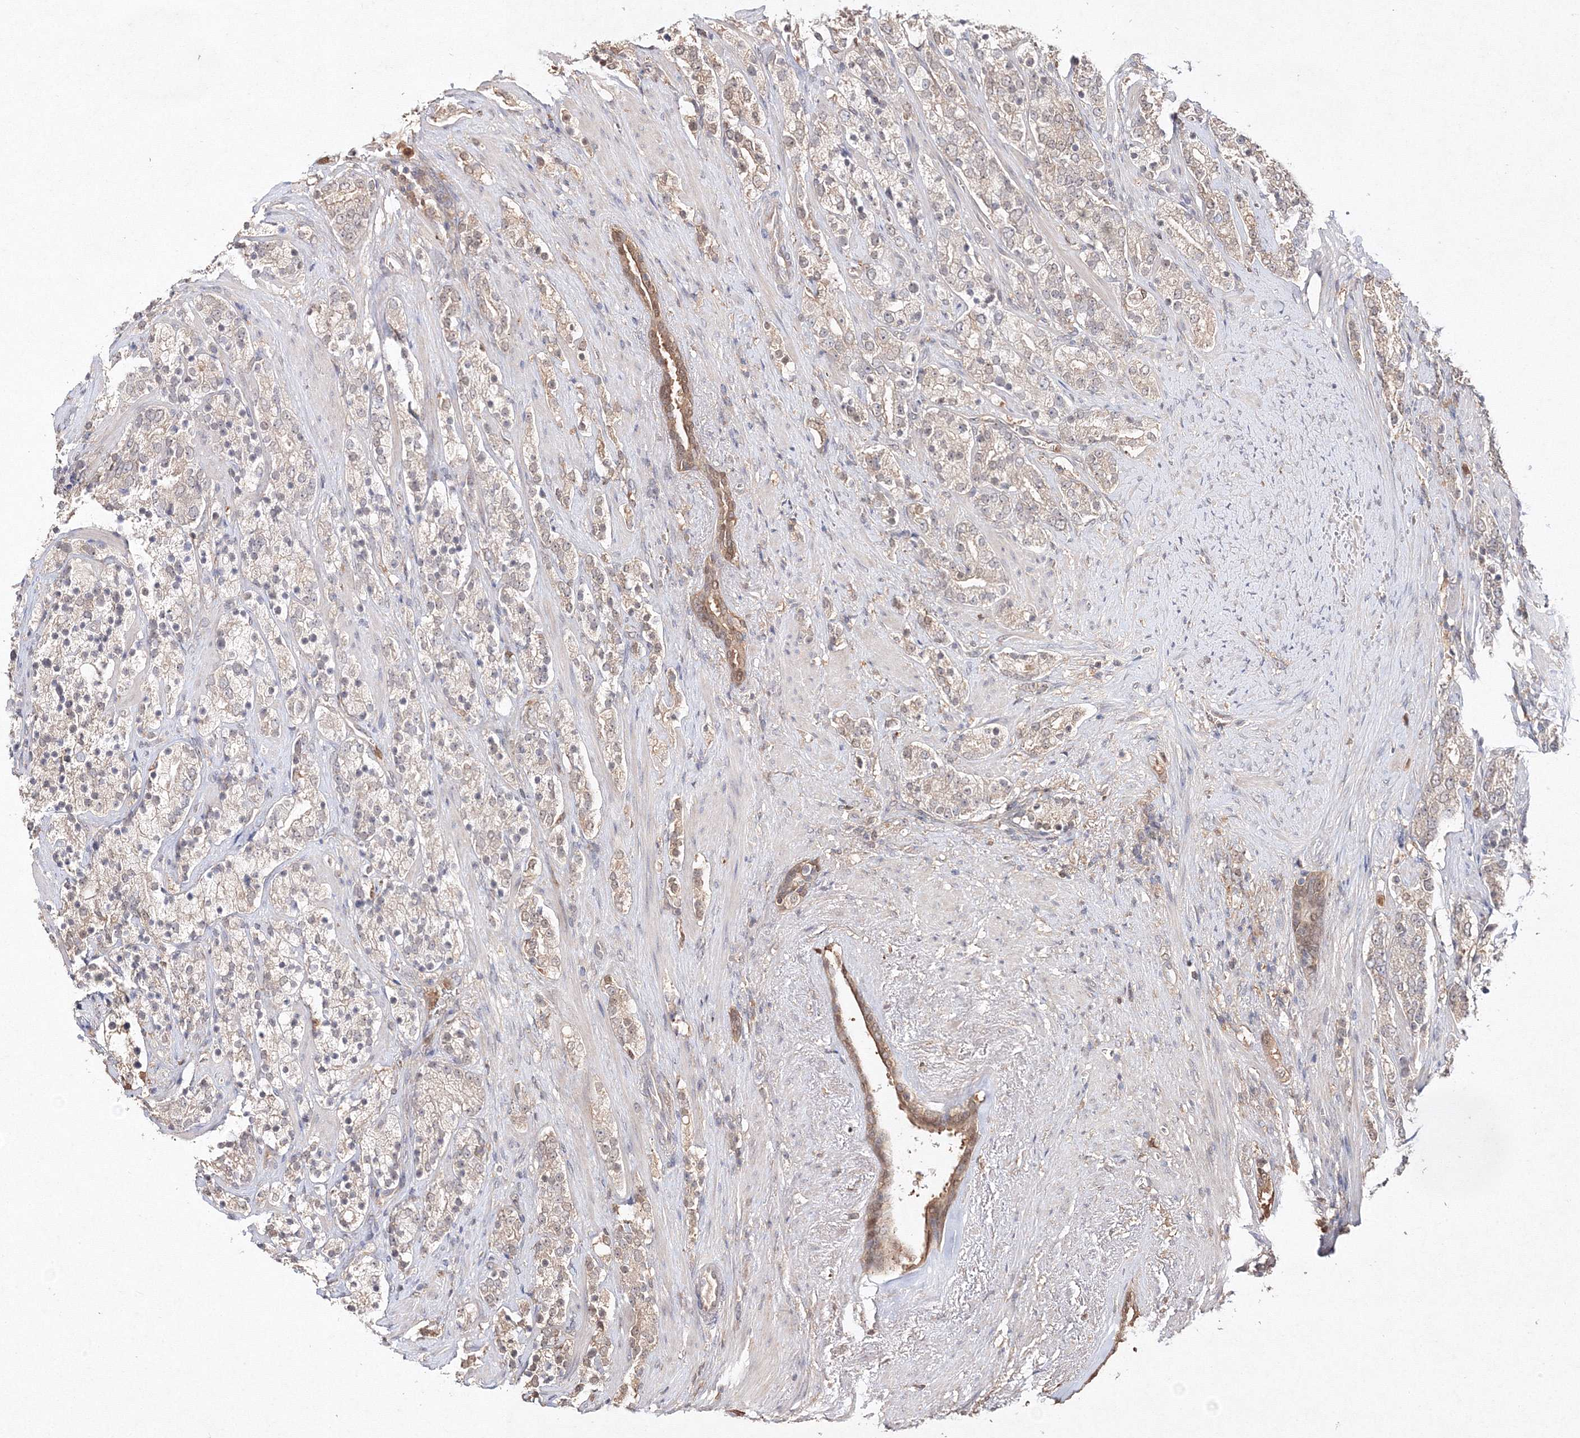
{"staining": {"intensity": "negative", "quantity": "none", "location": "none"}, "tissue": "prostate cancer", "cell_type": "Tumor cells", "image_type": "cancer", "snomed": [{"axis": "morphology", "description": "Adenocarcinoma, High grade"}, {"axis": "topography", "description": "Prostate"}], "caption": "Tumor cells show no significant staining in prostate cancer (high-grade adenocarcinoma).", "gene": "S100A11", "patient": {"sex": "male", "age": 71}}